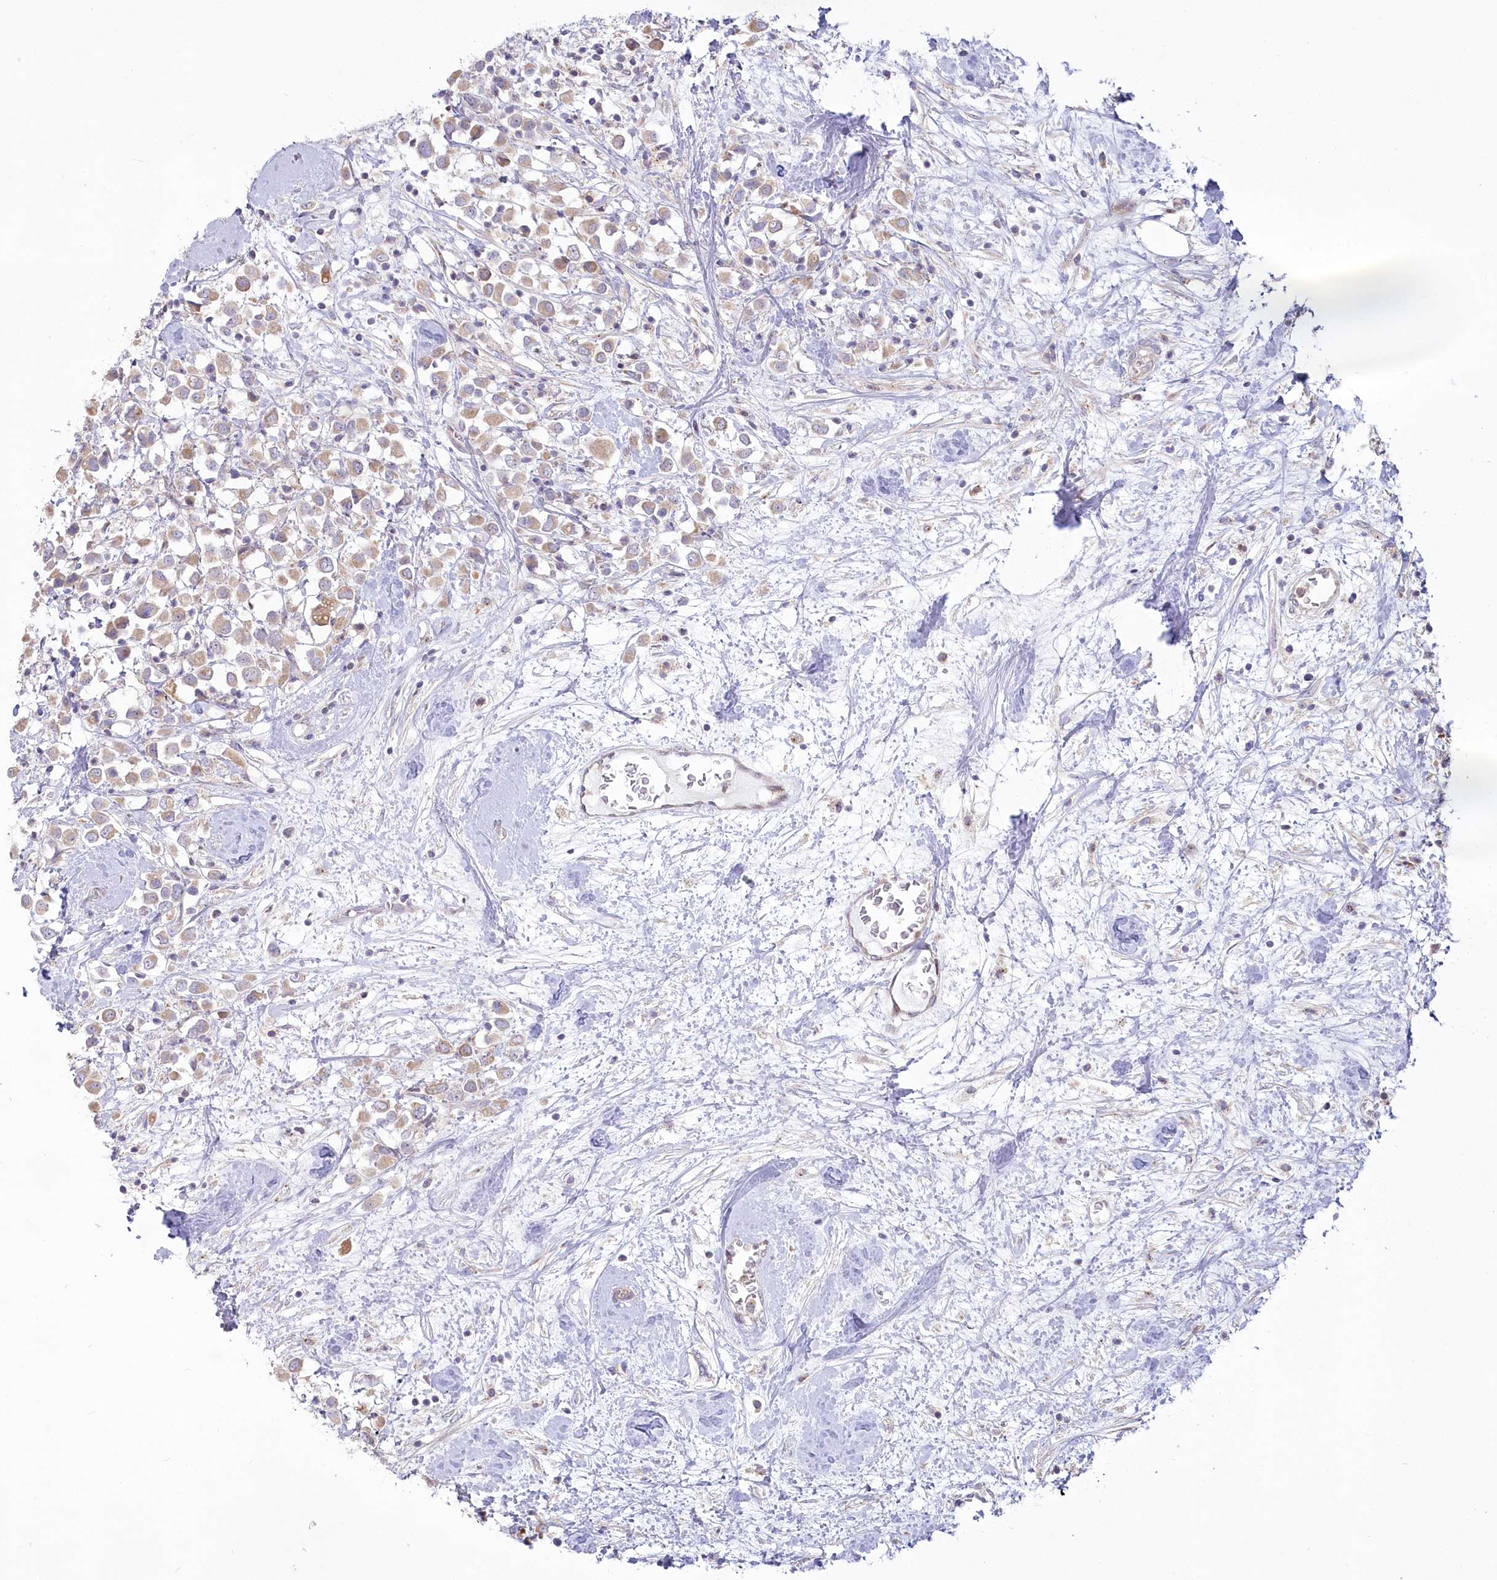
{"staining": {"intensity": "weak", "quantity": ">75%", "location": "cytoplasmic/membranous"}, "tissue": "breast cancer", "cell_type": "Tumor cells", "image_type": "cancer", "snomed": [{"axis": "morphology", "description": "Duct carcinoma"}, {"axis": "topography", "description": "Breast"}], "caption": "Immunohistochemical staining of human breast cancer (invasive ductal carcinoma) reveals low levels of weak cytoplasmic/membranous protein expression in about >75% of tumor cells.", "gene": "MTG1", "patient": {"sex": "female", "age": 61}}